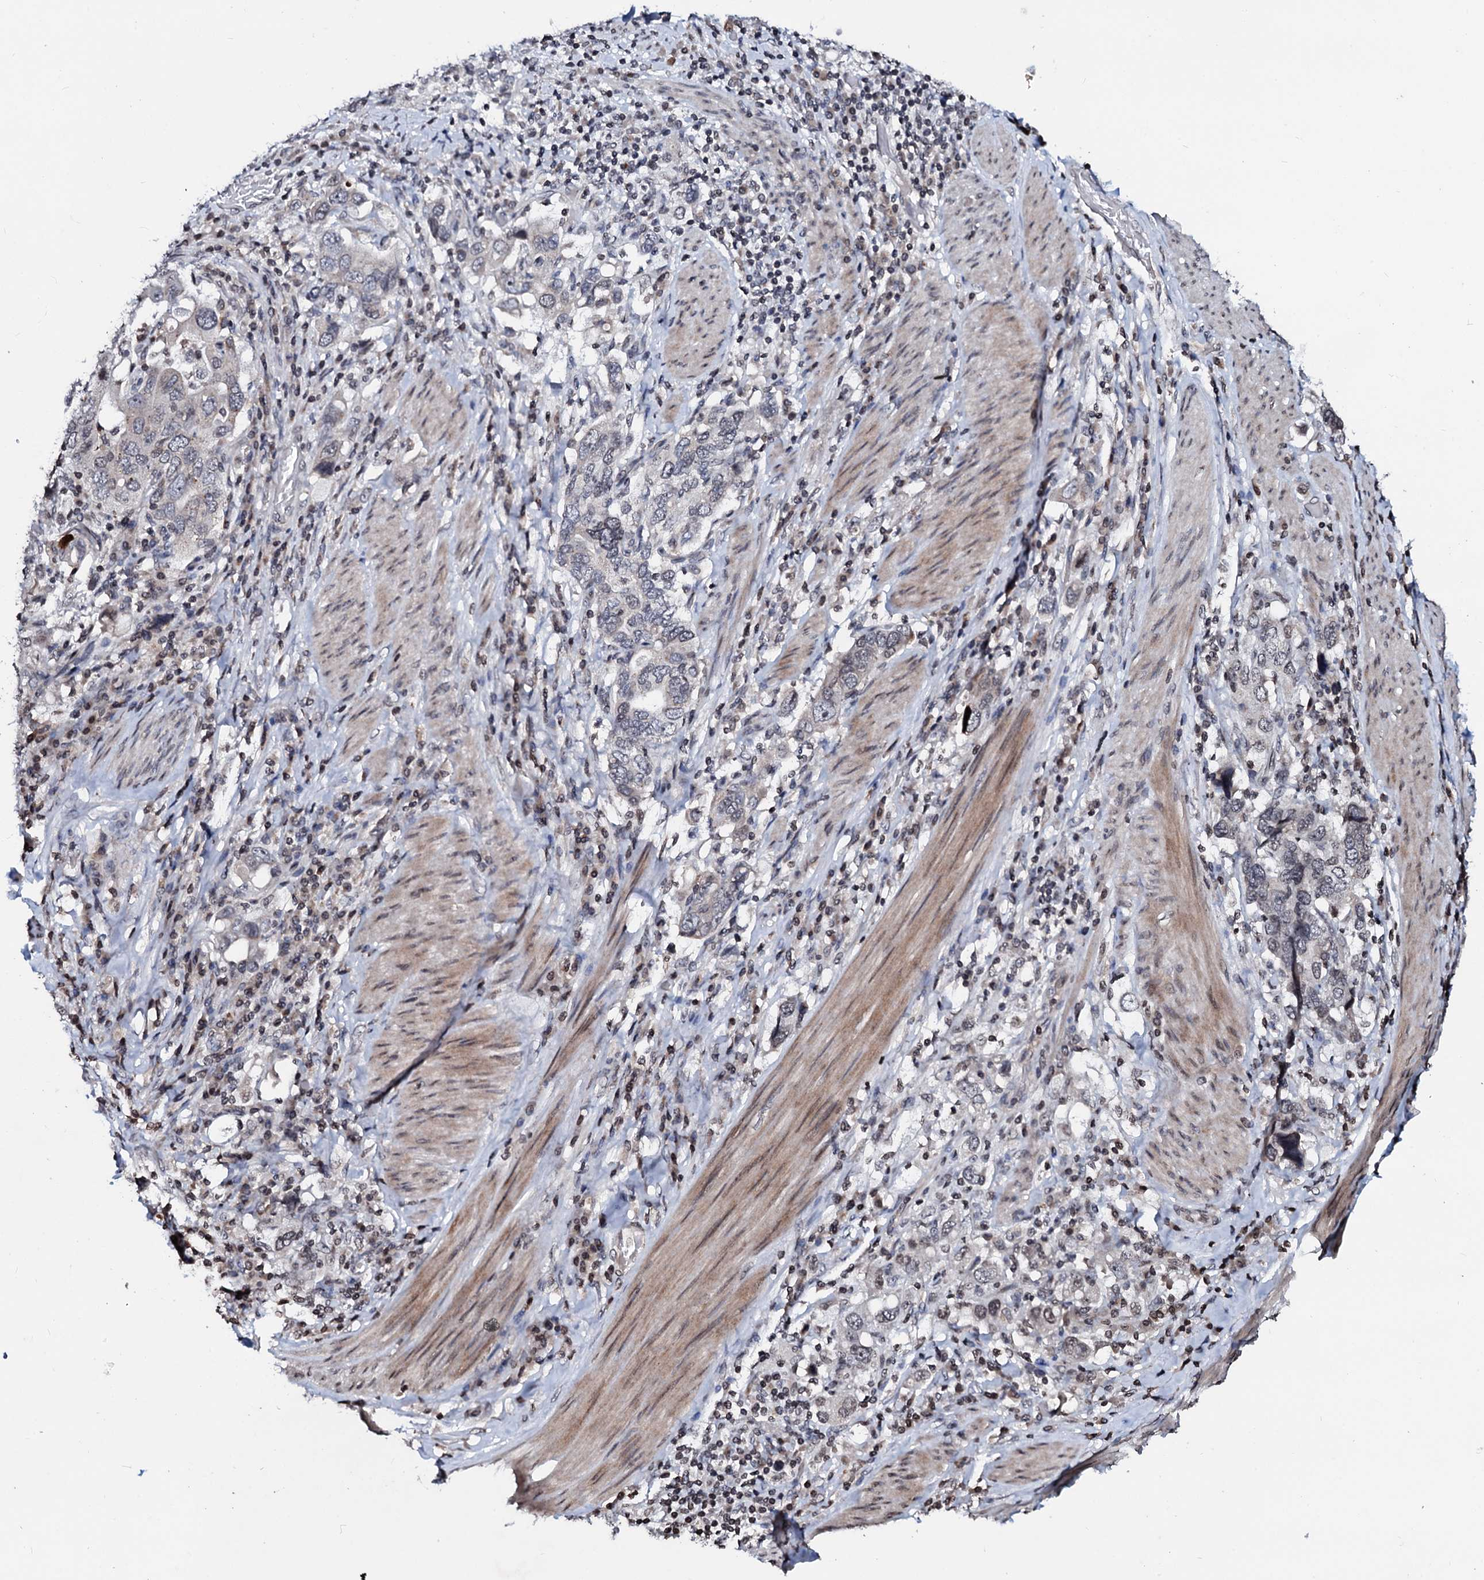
{"staining": {"intensity": "negative", "quantity": "none", "location": "none"}, "tissue": "stomach cancer", "cell_type": "Tumor cells", "image_type": "cancer", "snomed": [{"axis": "morphology", "description": "Adenocarcinoma, NOS"}, {"axis": "topography", "description": "Stomach, upper"}], "caption": "Immunohistochemistry (IHC) of stomach cancer (adenocarcinoma) displays no expression in tumor cells.", "gene": "LSM11", "patient": {"sex": "male", "age": 62}}